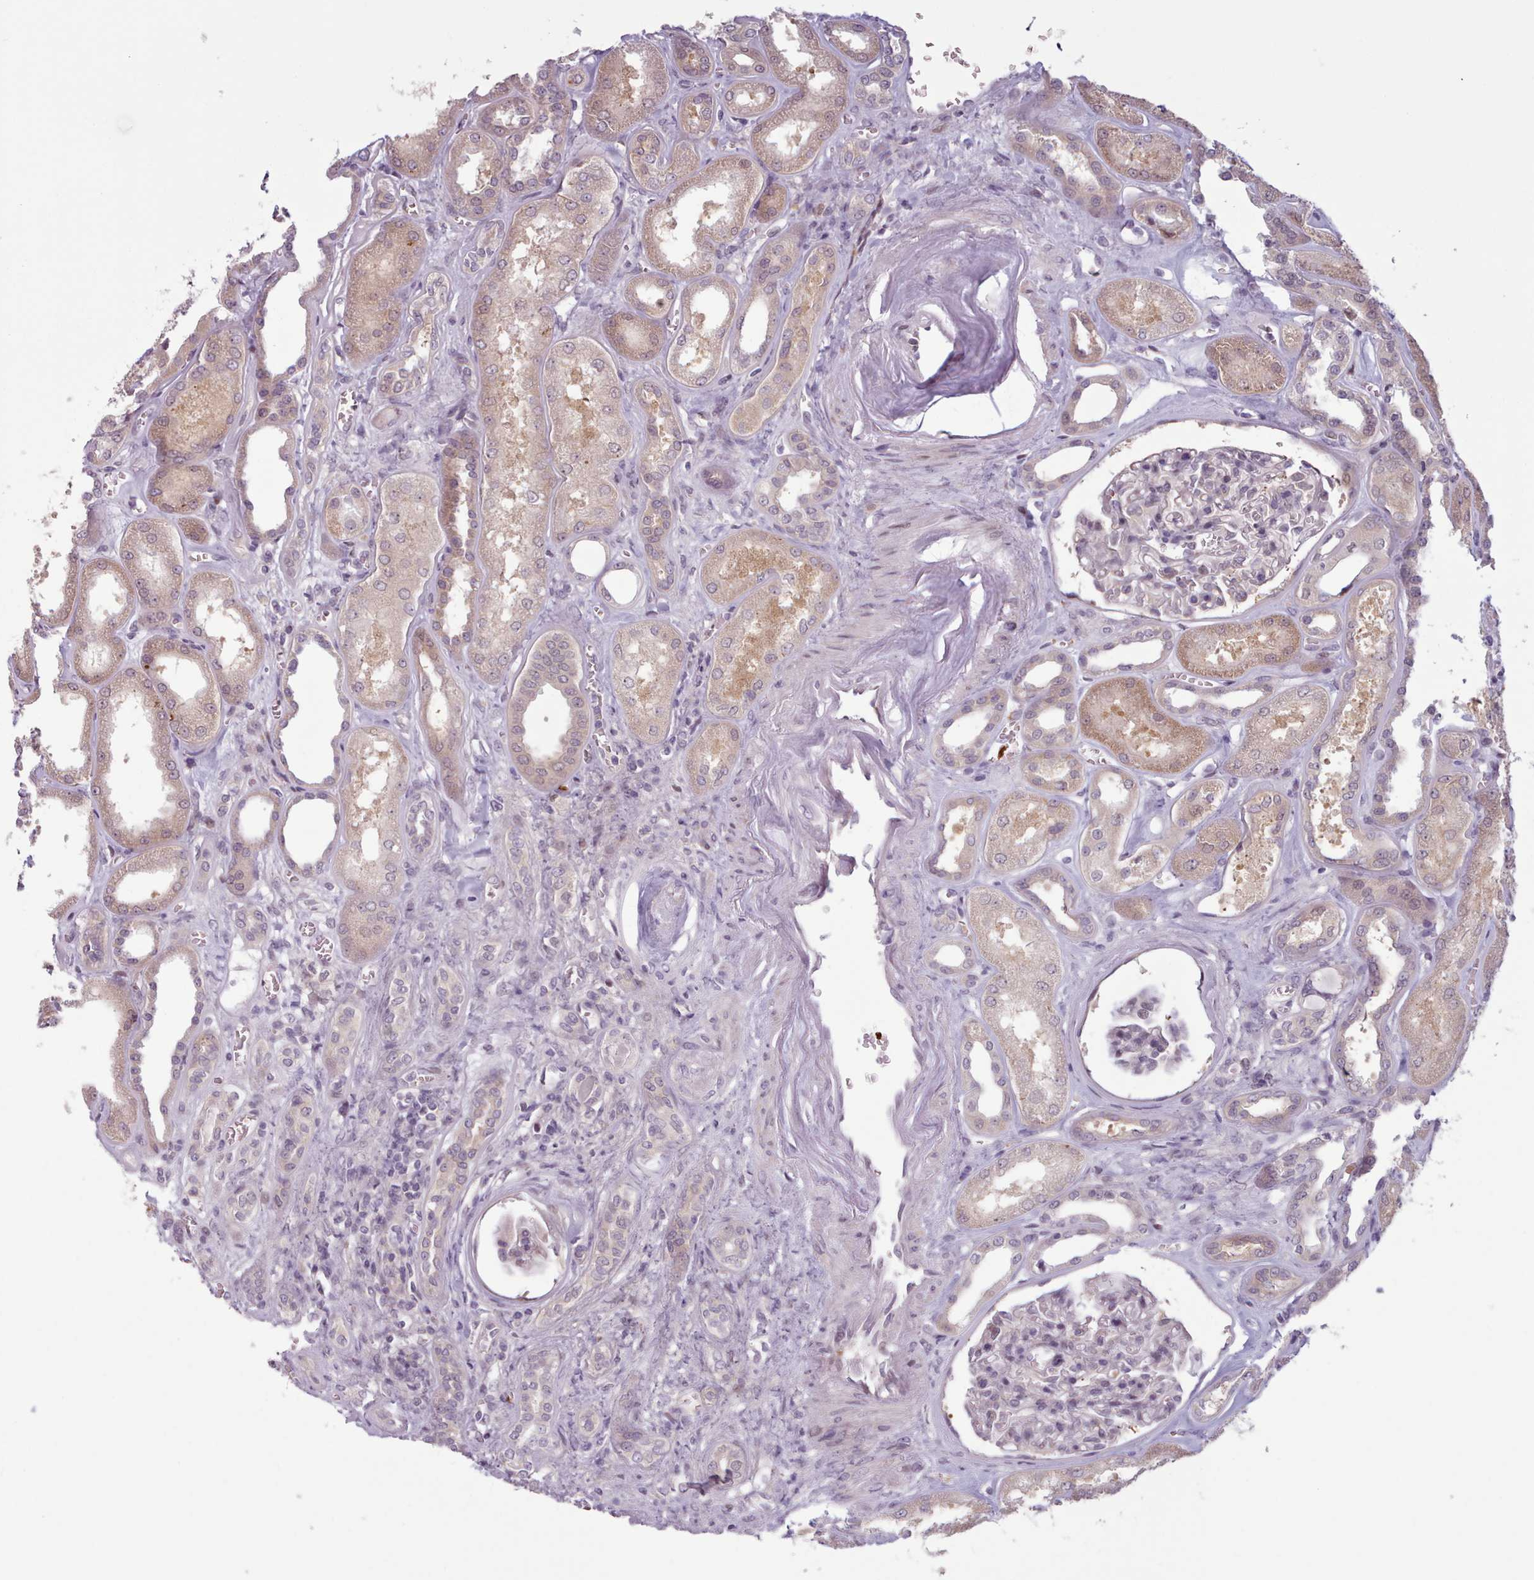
{"staining": {"intensity": "negative", "quantity": "none", "location": "none"}, "tissue": "kidney", "cell_type": "Cells in glomeruli", "image_type": "normal", "snomed": [{"axis": "morphology", "description": "Normal tissue, NOS"}, {"axis": "morphology", "description": "Adenocarcinoma, NOS"}, {"axis": "topography", "description": "Kidney"}], "caption": "The histopathology image shows no significant positivity in cells in glomeruli of kidney. (Stains: DAB (3,3'-diaminobenzidine) immunohistochemistry (IHC) with hematoxylin counter stain, Microscopy: brightfield microscopy at high magnification).", "gene": "KBTBD6", "patient": {"sex": "female", "age": 68}}